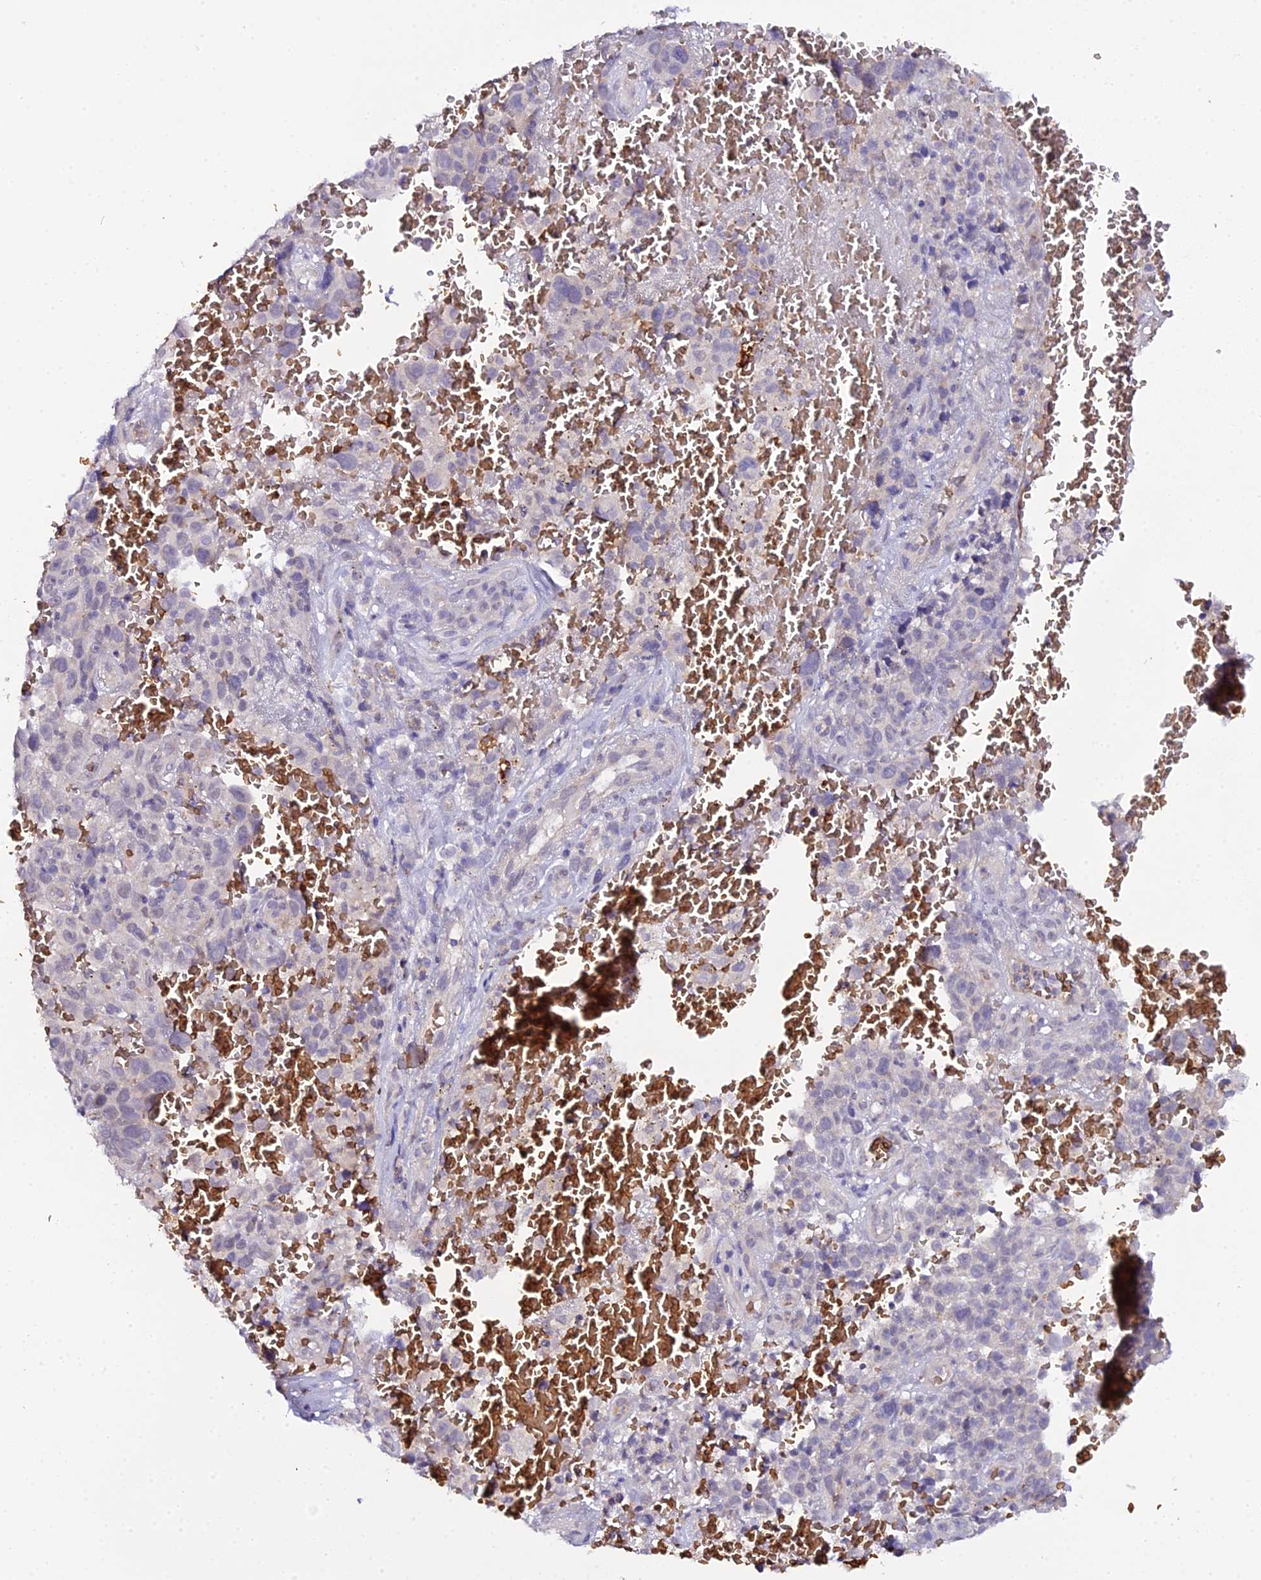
{"staining": {"intensity": "negative", "quantity": "none", "location": "none"}, "tissue": "melanoma", "cell_type": "Tumor cells", "image_type": "cancer", "snomed": [{"axis": "morphology", "description": "Malignant melanoma, NOS"}, {"axis": "topography", "description": "Skin"}], "caption": "Protein analysis of melanoma shows no significant expression in tumor cells.", "gene": "CFAP45", "patient": {"sex": "female", "age": 82}}